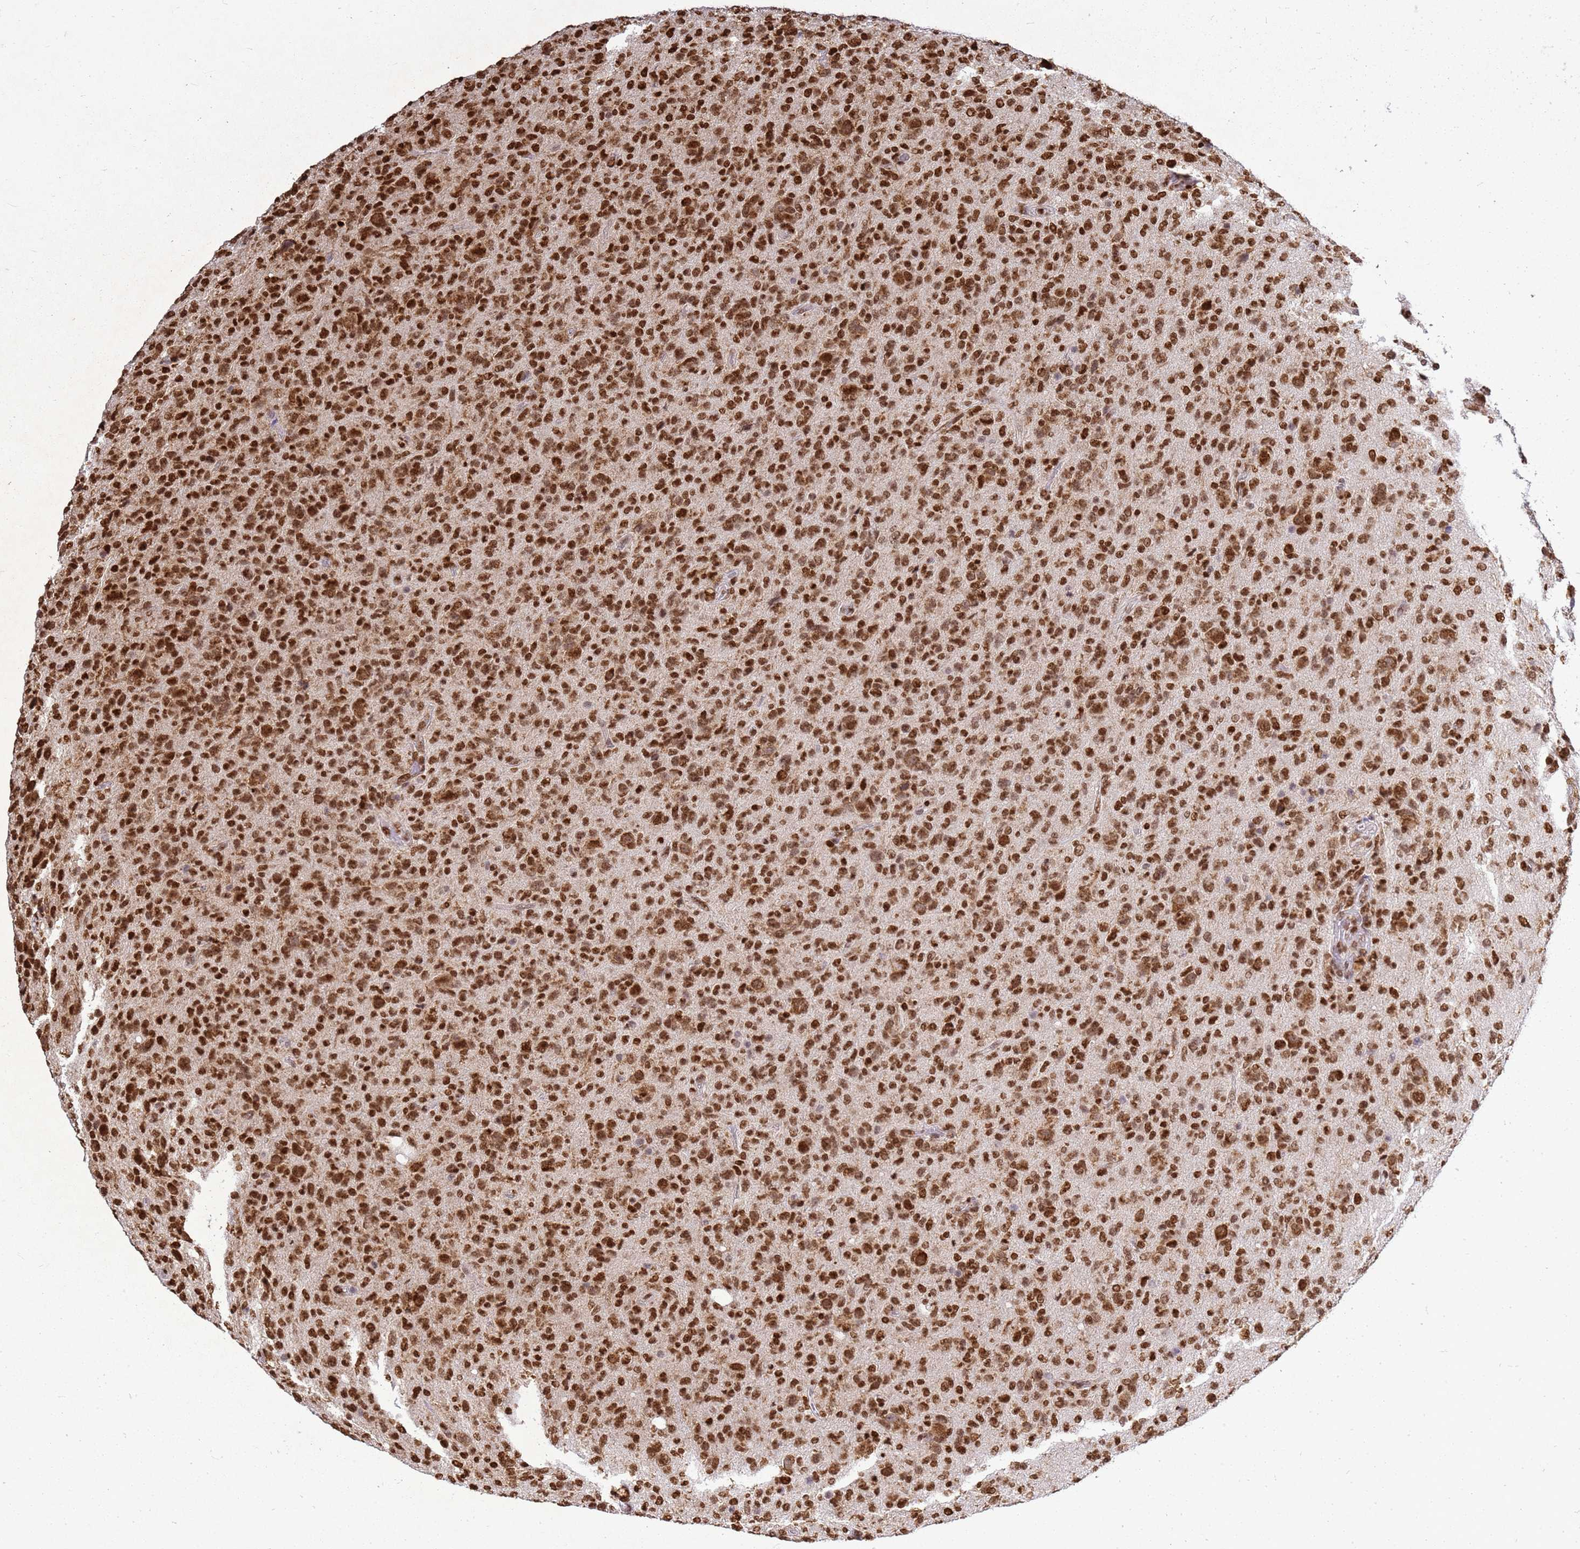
{"staining": {"intensity": "strong", "quantity": ">75%", "location": "nuclear"}, "tissue": "glioma", "cell_type": "Tumor cells", "image_type": "cancer", "snomed": [{"axis": "morphology", "description": "Glioma, malignant, High grade"}, {"axis": "topography", "description": "Brain"}], "caption": "Approximately >75% of tumor cells in human glioma exhibit strong nuclear protein staining as visualized by brown immunohistochemical staining.", "gene": "APEX1", "patient": {"sex": "female", "age": 57}}